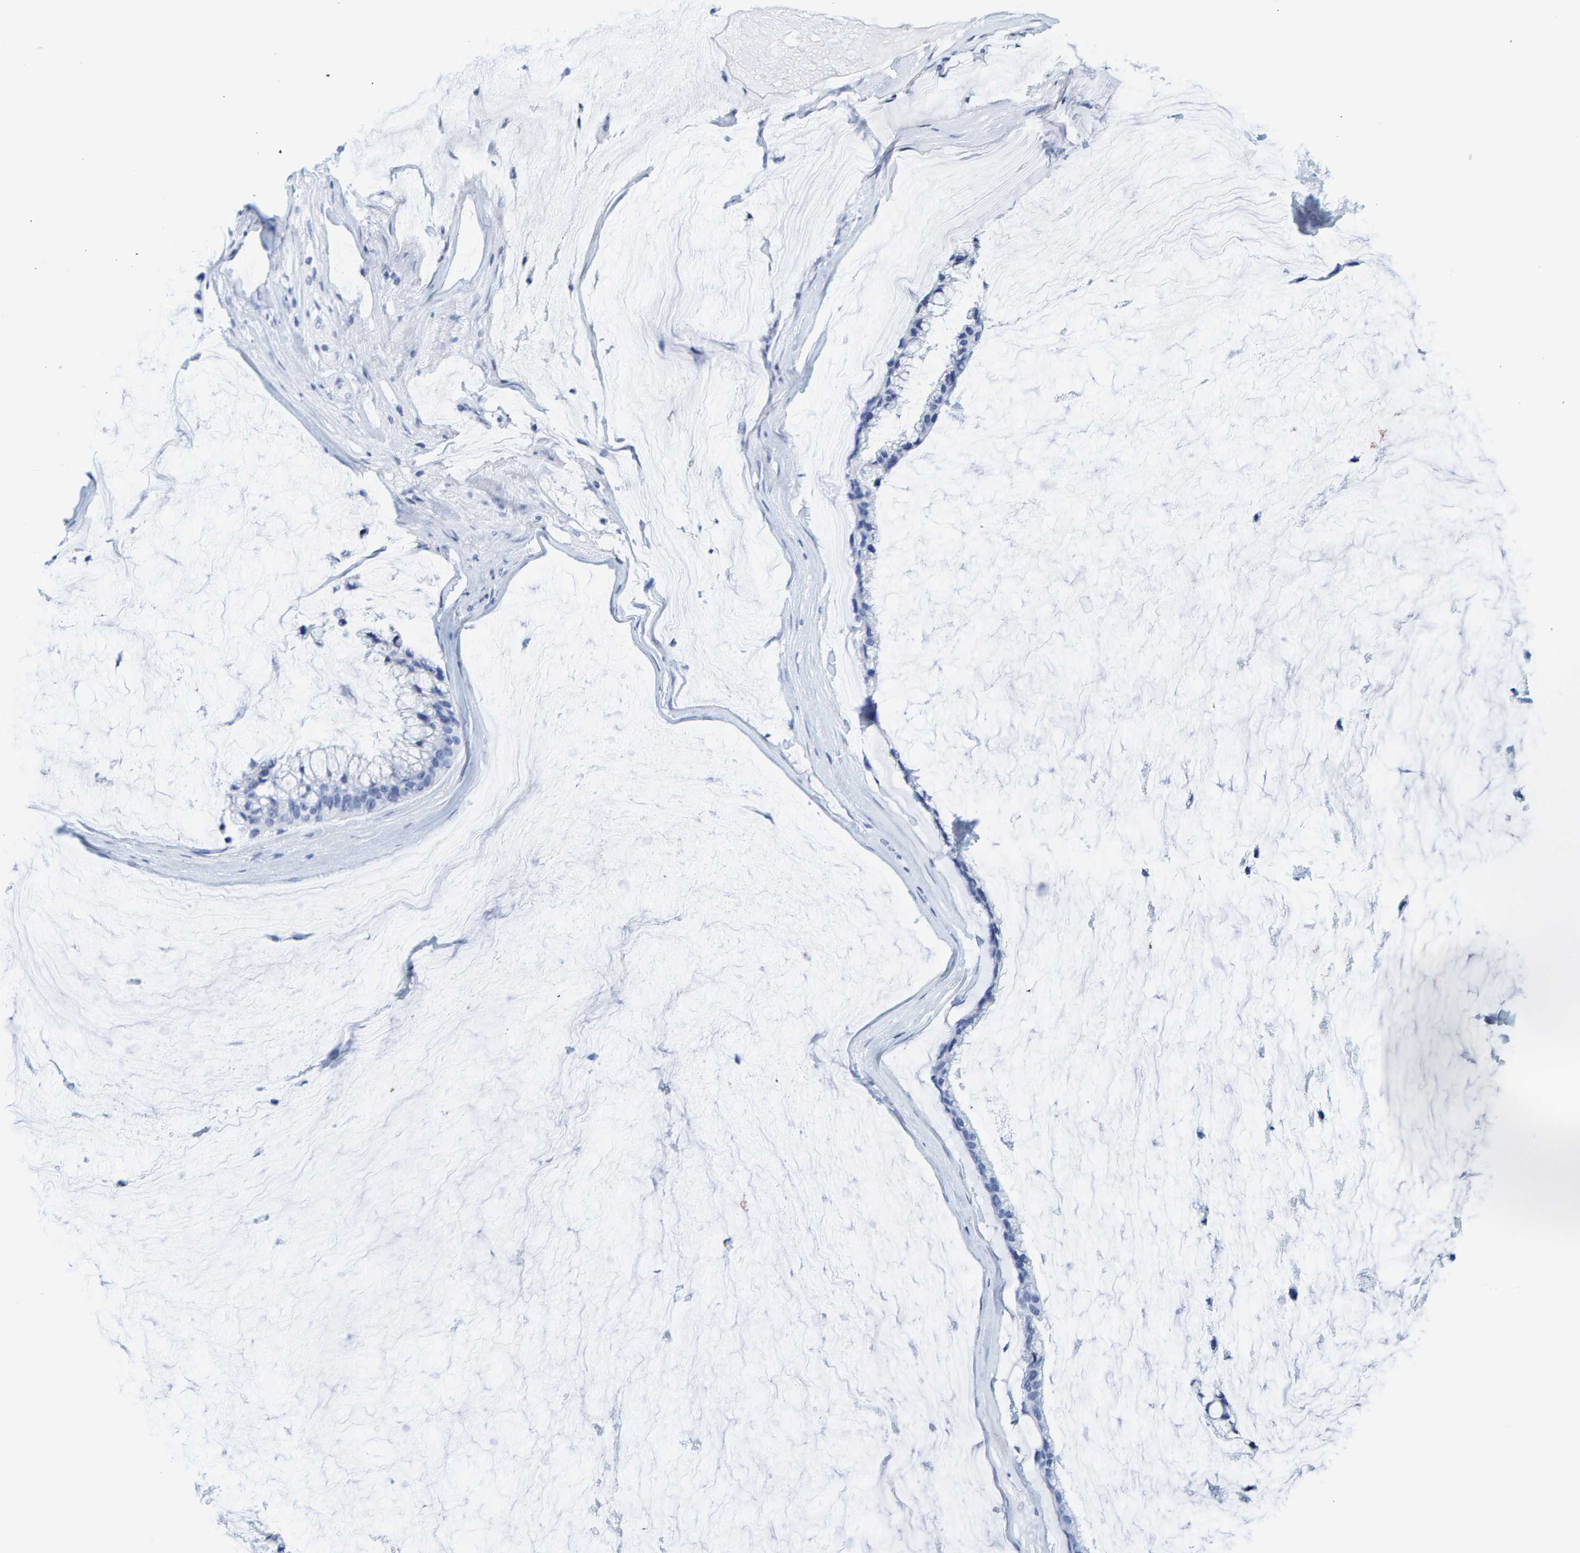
{"staining": {"intensity": "negative", "quantity": "none", "location": "none"}, "tissue": "ovarian cancer", "cell_type": "Tumor cells", "image_type": "cancer", "snomed": [{"axis": "morphology", "description": "Cystadenocarcinoma, mucinous, NOS"}, {"axis": "topography", "description": "Ovary"}], "caption": "High power microscopy histopathology image of an immunohistochemistry (IHC) histopathology image of ovarian cancer (mucinous cystadenocarcinoma), revealing no significant expression in tumor cells. (DAB immunohistochemistry (IHC), high magnification).", "gene": "SFTPC", "patient": {"sex": "female", "age": 39}}